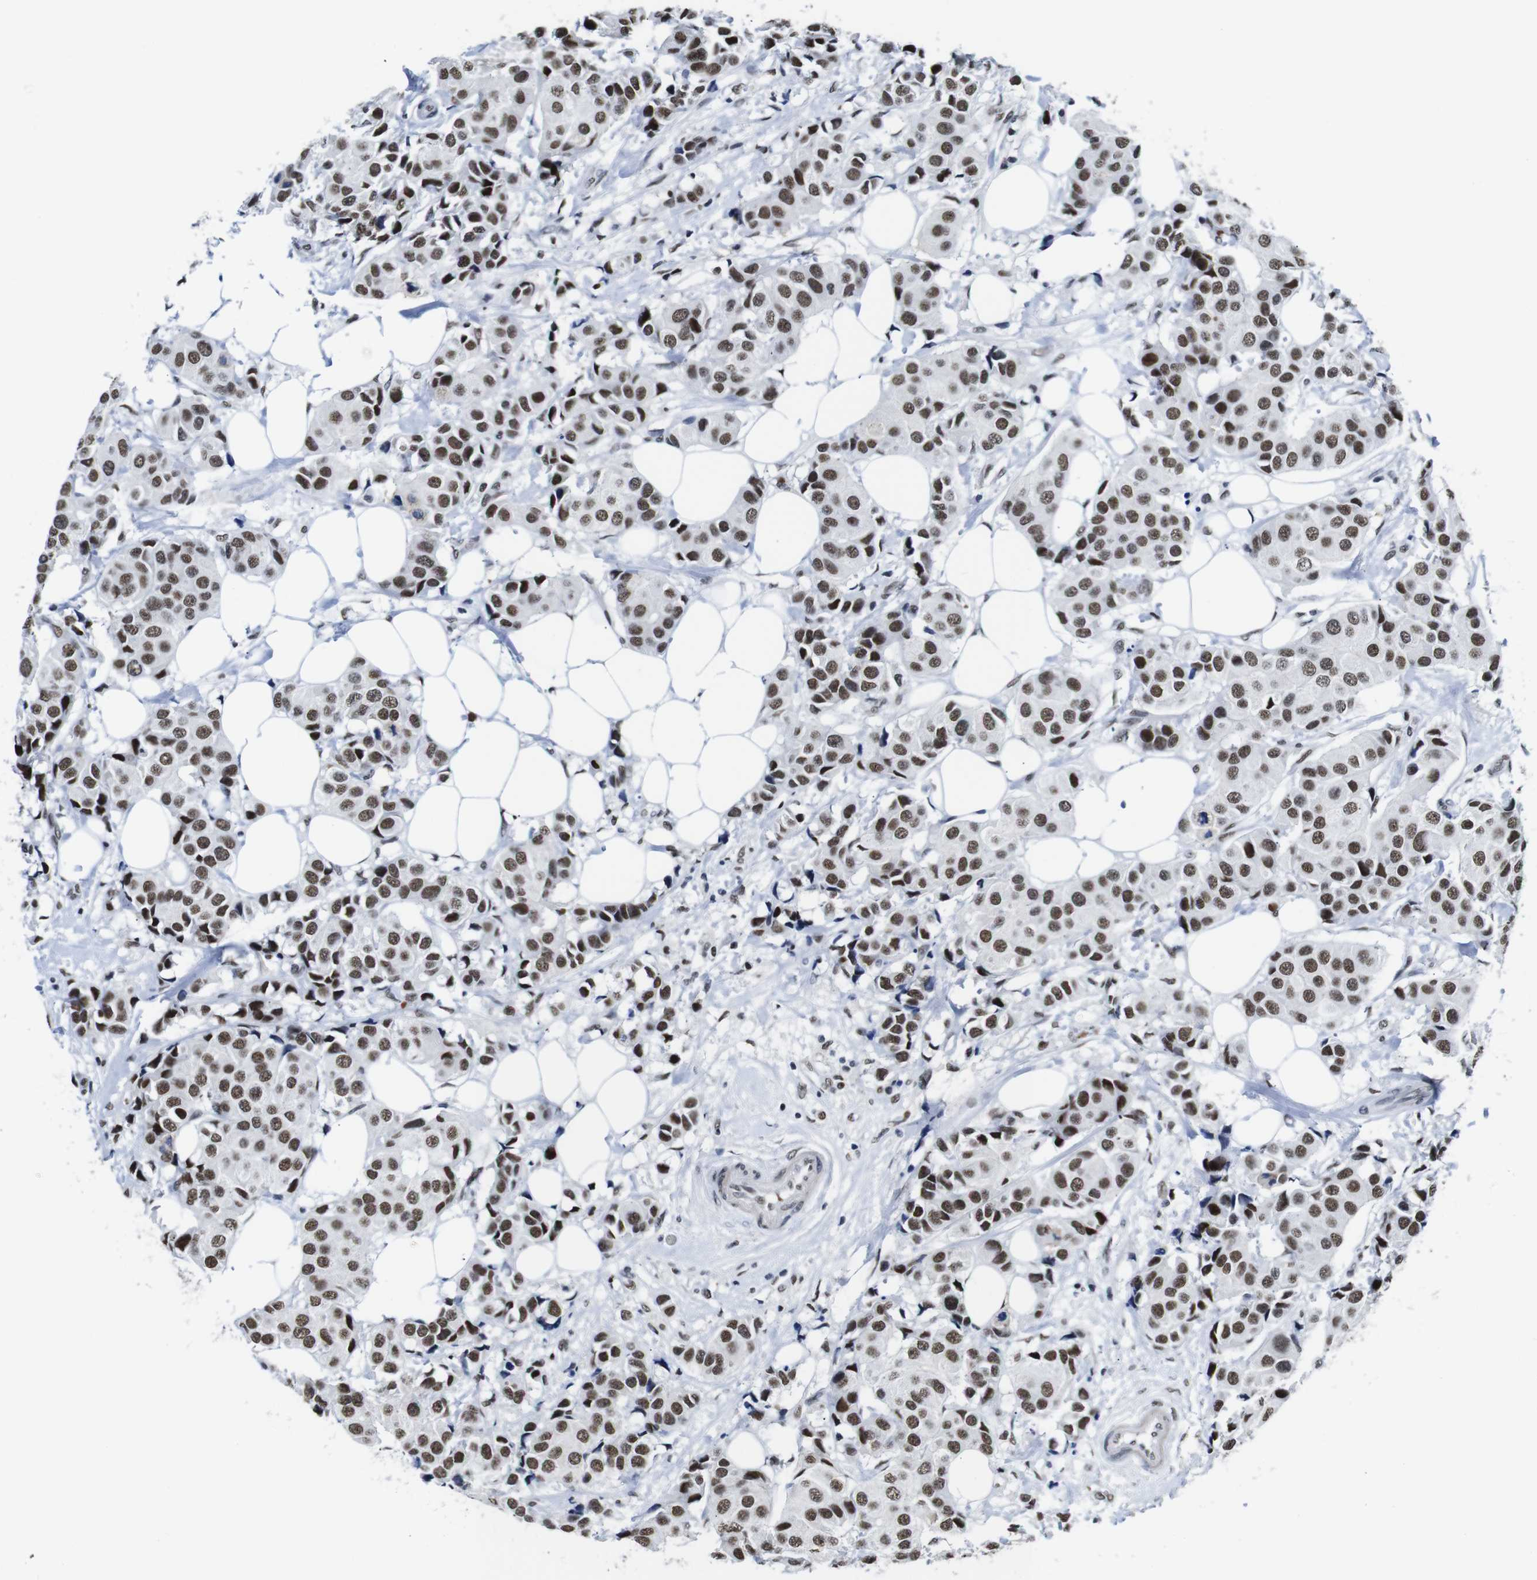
{"staining": {"intensity": "moderate", "quantity": ">75%", "location": "nuclear"}, "tissue": "breast cancer", "cell_type": "Tumor cells", "image_type": "cancer", "snomed": [{"axis": "morphology", "description": "Normal tissue, NOS"}, {"axis": "morphology", "description": "Duct carcinoma"}, {"axis": "topography", "description": "Breast"}], "caption": "An image of human breast cancer stained for a protein exhibits moderate nuclear brown staining in tumor cells.", "gene": "ILDR2", "patient": {"sex": "female", "age": 39}}